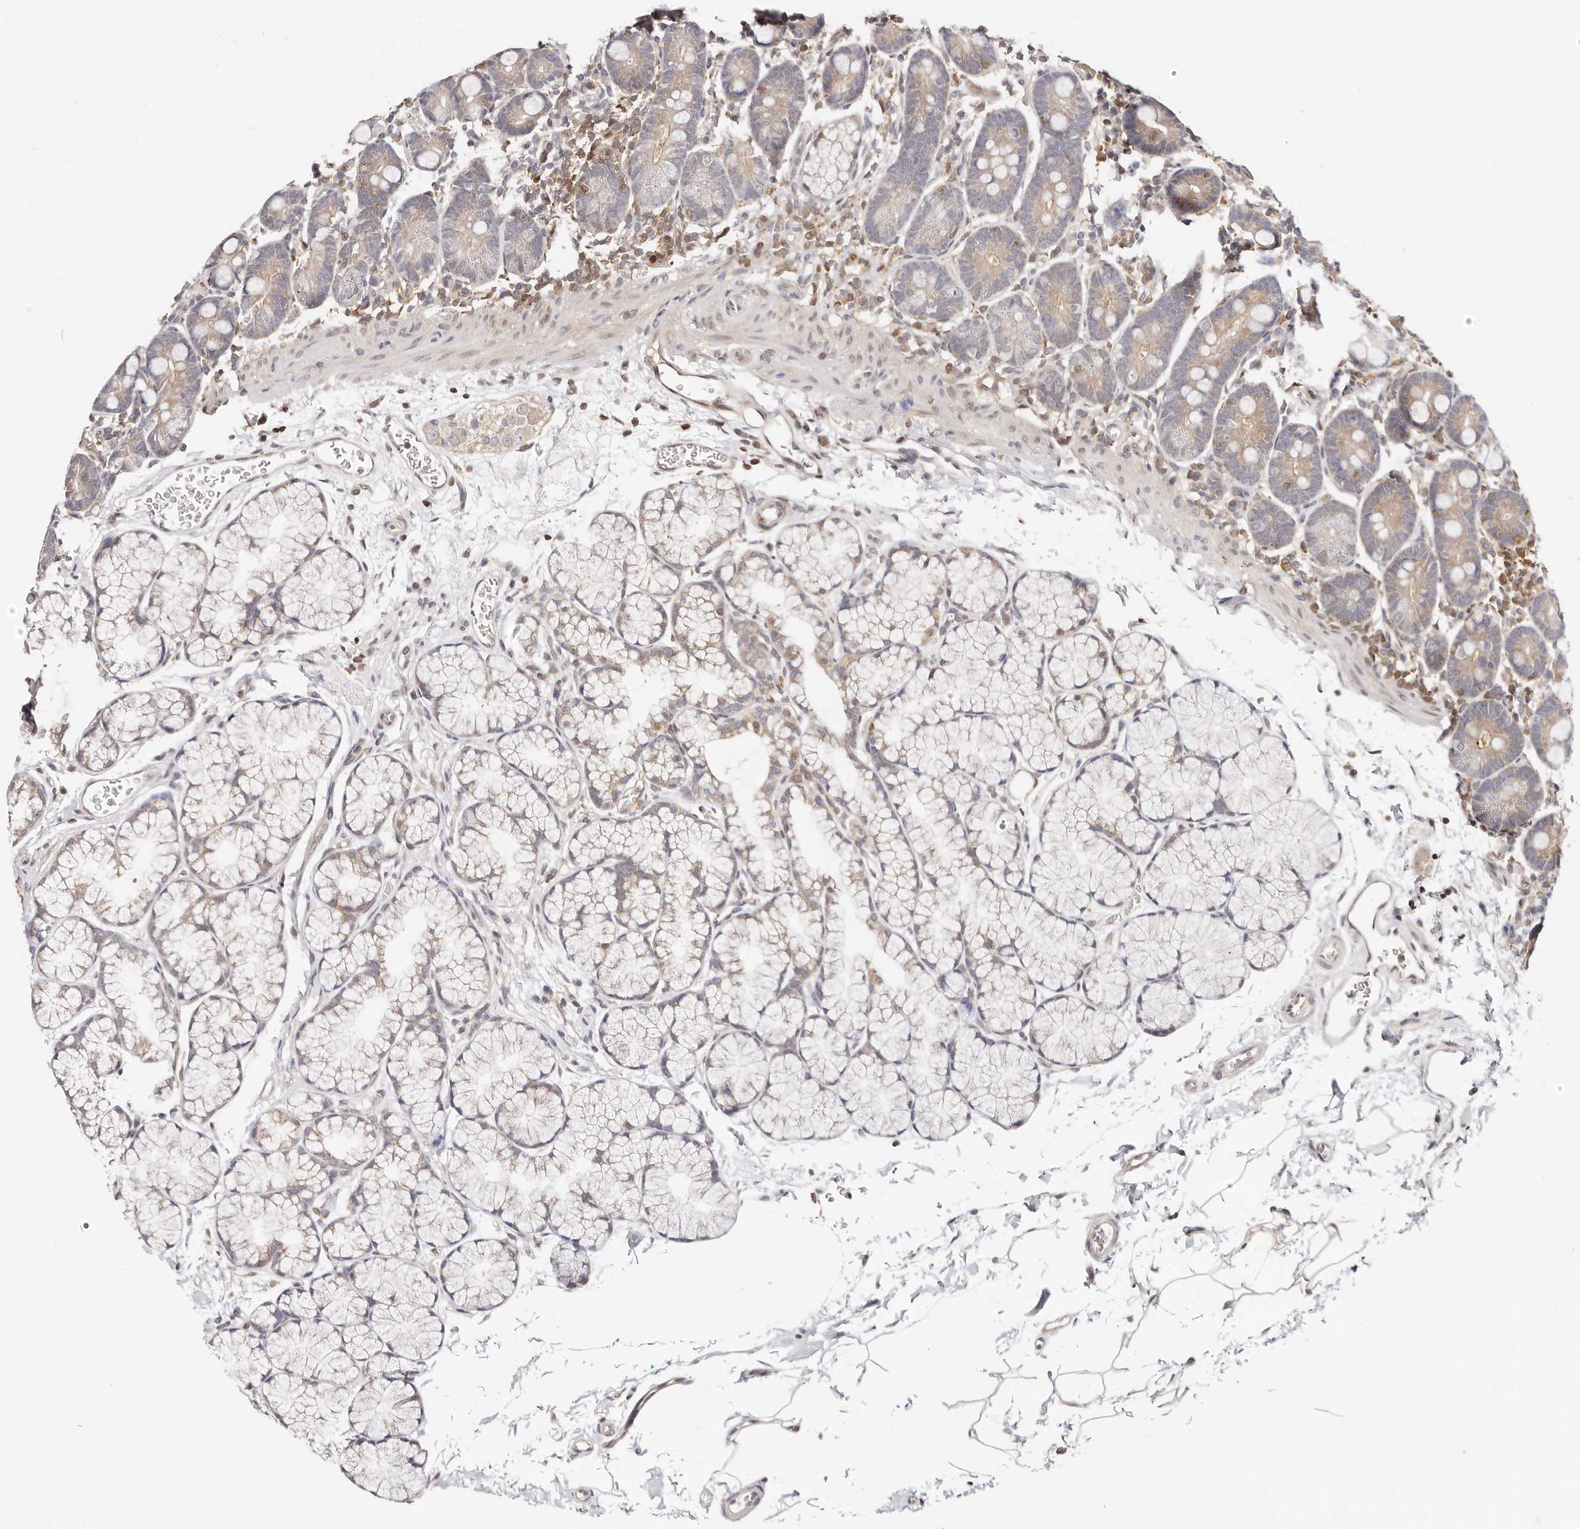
{"staining": {"intensity": "weak", "quantity": "<25%", "location": "cytoplasmic/membranous"}, "tissue": "duodenum", "cell_type": "Glandular cells", "image_type": "normal", "snomed": [{"axis": "morphology", "description": "Normal tissue, NOS"}, {"axis": "topography", "description": "Duodenum"}], "caption": "Protein analysis of normal duodenum reveals no significant staining in glandular cells.", "gene": "STAT5A", "patient": {"sex": "male", "age": 35}}